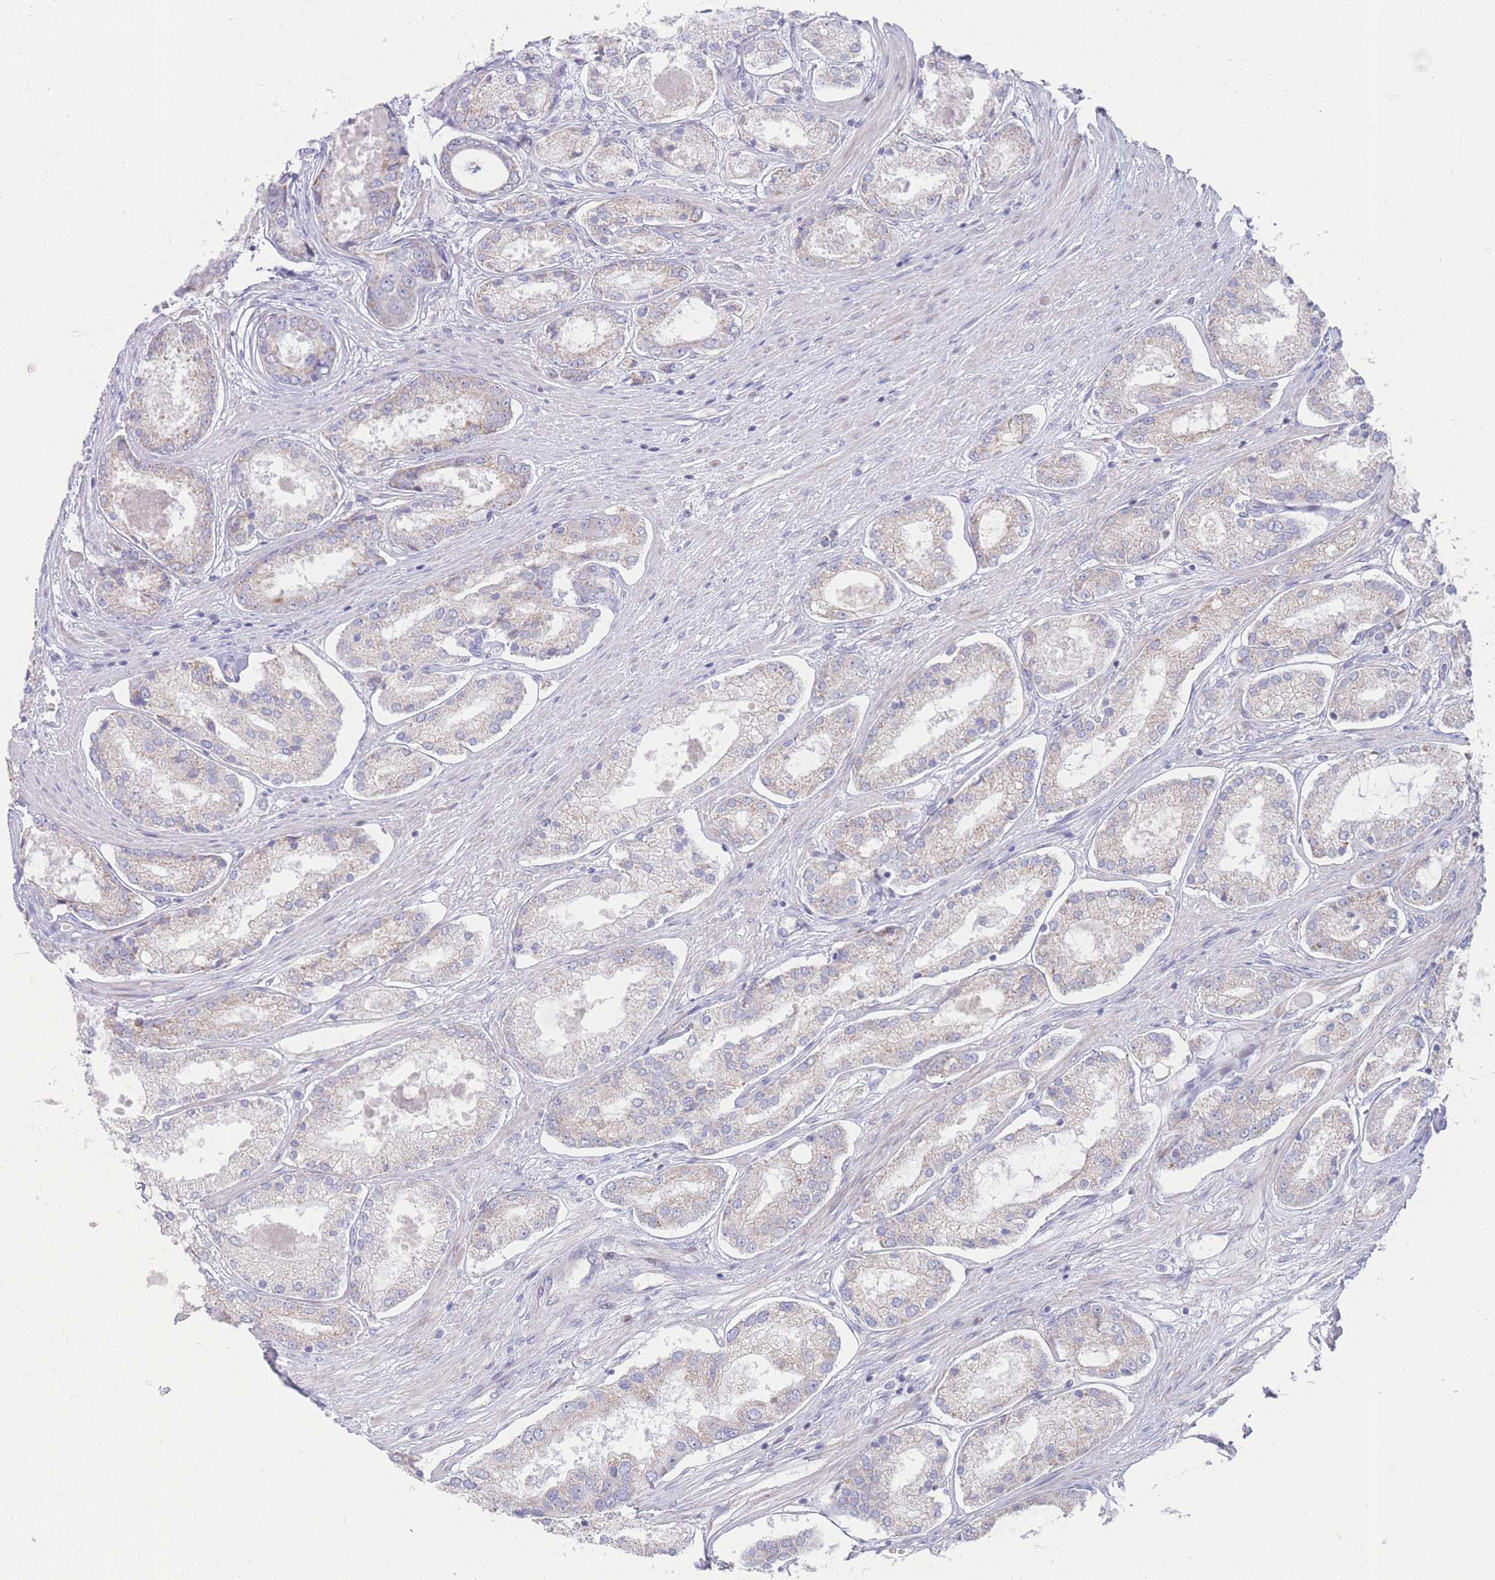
{"staining": {"intensity": "negative", "quantity": "none", "location": "none"}, "tissue": "prostate cancer", "cell_type": "Tumor cells", "image_type": "cancer", "snomed": [{"axis": "morphology", "description": "Adenocarcinoma, Low grade"}, {"axis": "topography", "description": "Prostate"}], "caption": "Tumor cells show no significant staining in prostate adenocarcinoma (low-grade). Nuclei are stained in blue.", "gene": "GPAM", "patient": {"sex": "male", "age": 68}}